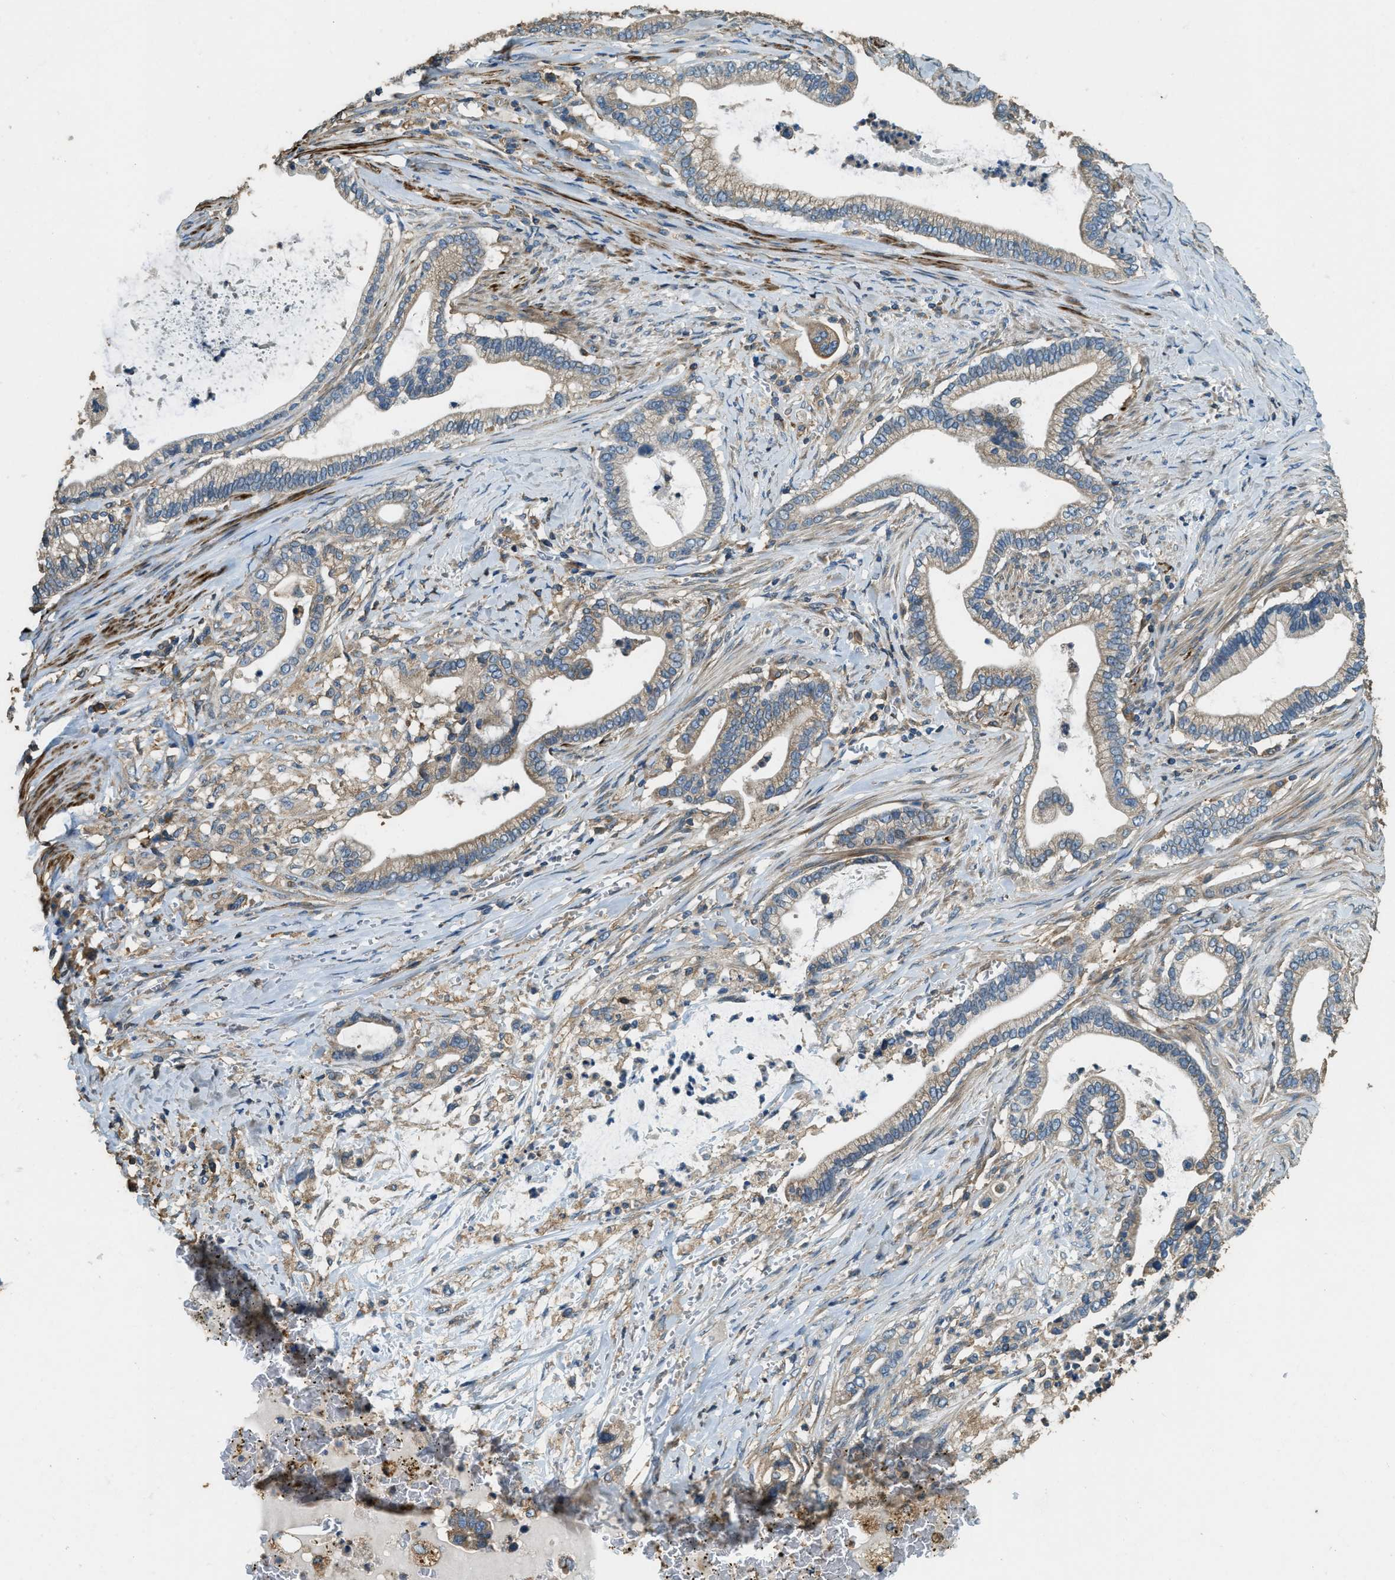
{"staining": {"intensity": "weak", "quantity": ">75%", "location": "cytoplasmic/membranous"}, "tissue": "pancreatic cancer", "cell_type": "Tumor cells", "image_type": "cancer", "snomed": [{"axis": "morphology", "description": "Adenocarcinoma, NOS"}, {"axis": "topography", "description": "Pancreas"}], "caption": "This histopathology image displays IHC staining of pancreatic adenocarcinoma, with low weak cytoplasmic/membranous expression in about >75% of tumor cells.", "gene": "ERGIC1", "patient": {"sex": "male", "age": 69}}